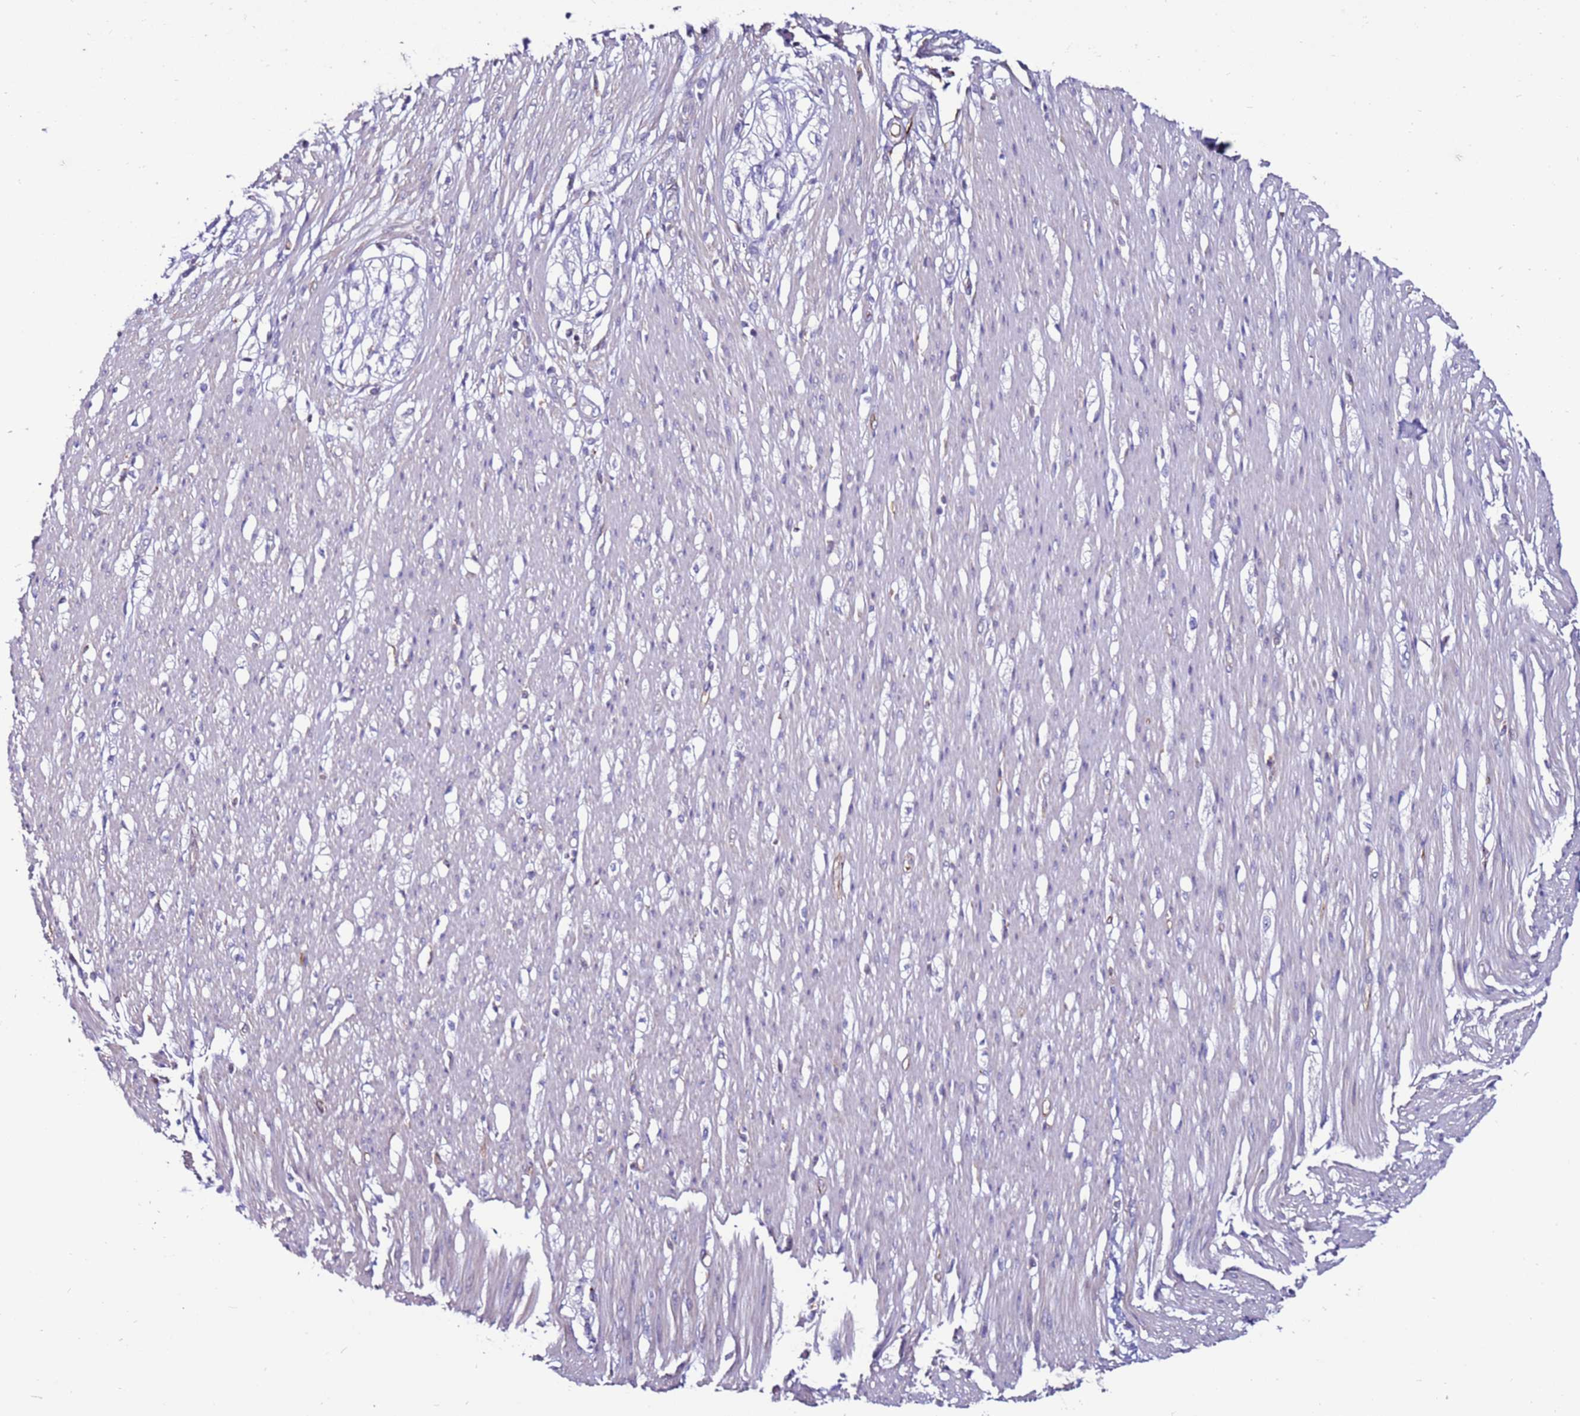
{"staining": {"intensity": "moderate", "quantity": "25%-75%", "location": "cytoplasmic/membranous"}, "tissue": "smooth muscle", "cell_type": "Smooth muscle cells", "image_type": "normal", "snomed": [{"axis": "morphology", "description": "Normal tissue, NOS"}, {"axis": "morphology", "description": "Adenocarcinoma, NOS"}, {"axis": "topography", "description": "Colon"}, {"axis": "topography", "description": "Peripheral nerve tissue"}], "caption": "Immunohistochemical staining of benign human smooth muscle reveals medium levels of moderate cytoplasmic/membranous staining in approximately 25%-75% of smooth muscle cells. Using DAB (3,3'-diaminobenzidine) (brown) and hematoxylin (blue) stains, captured at high magnification using brightfield microscopy.", "gene": "CLEC4M", "patient": {"sex": "male", "age": 14}}